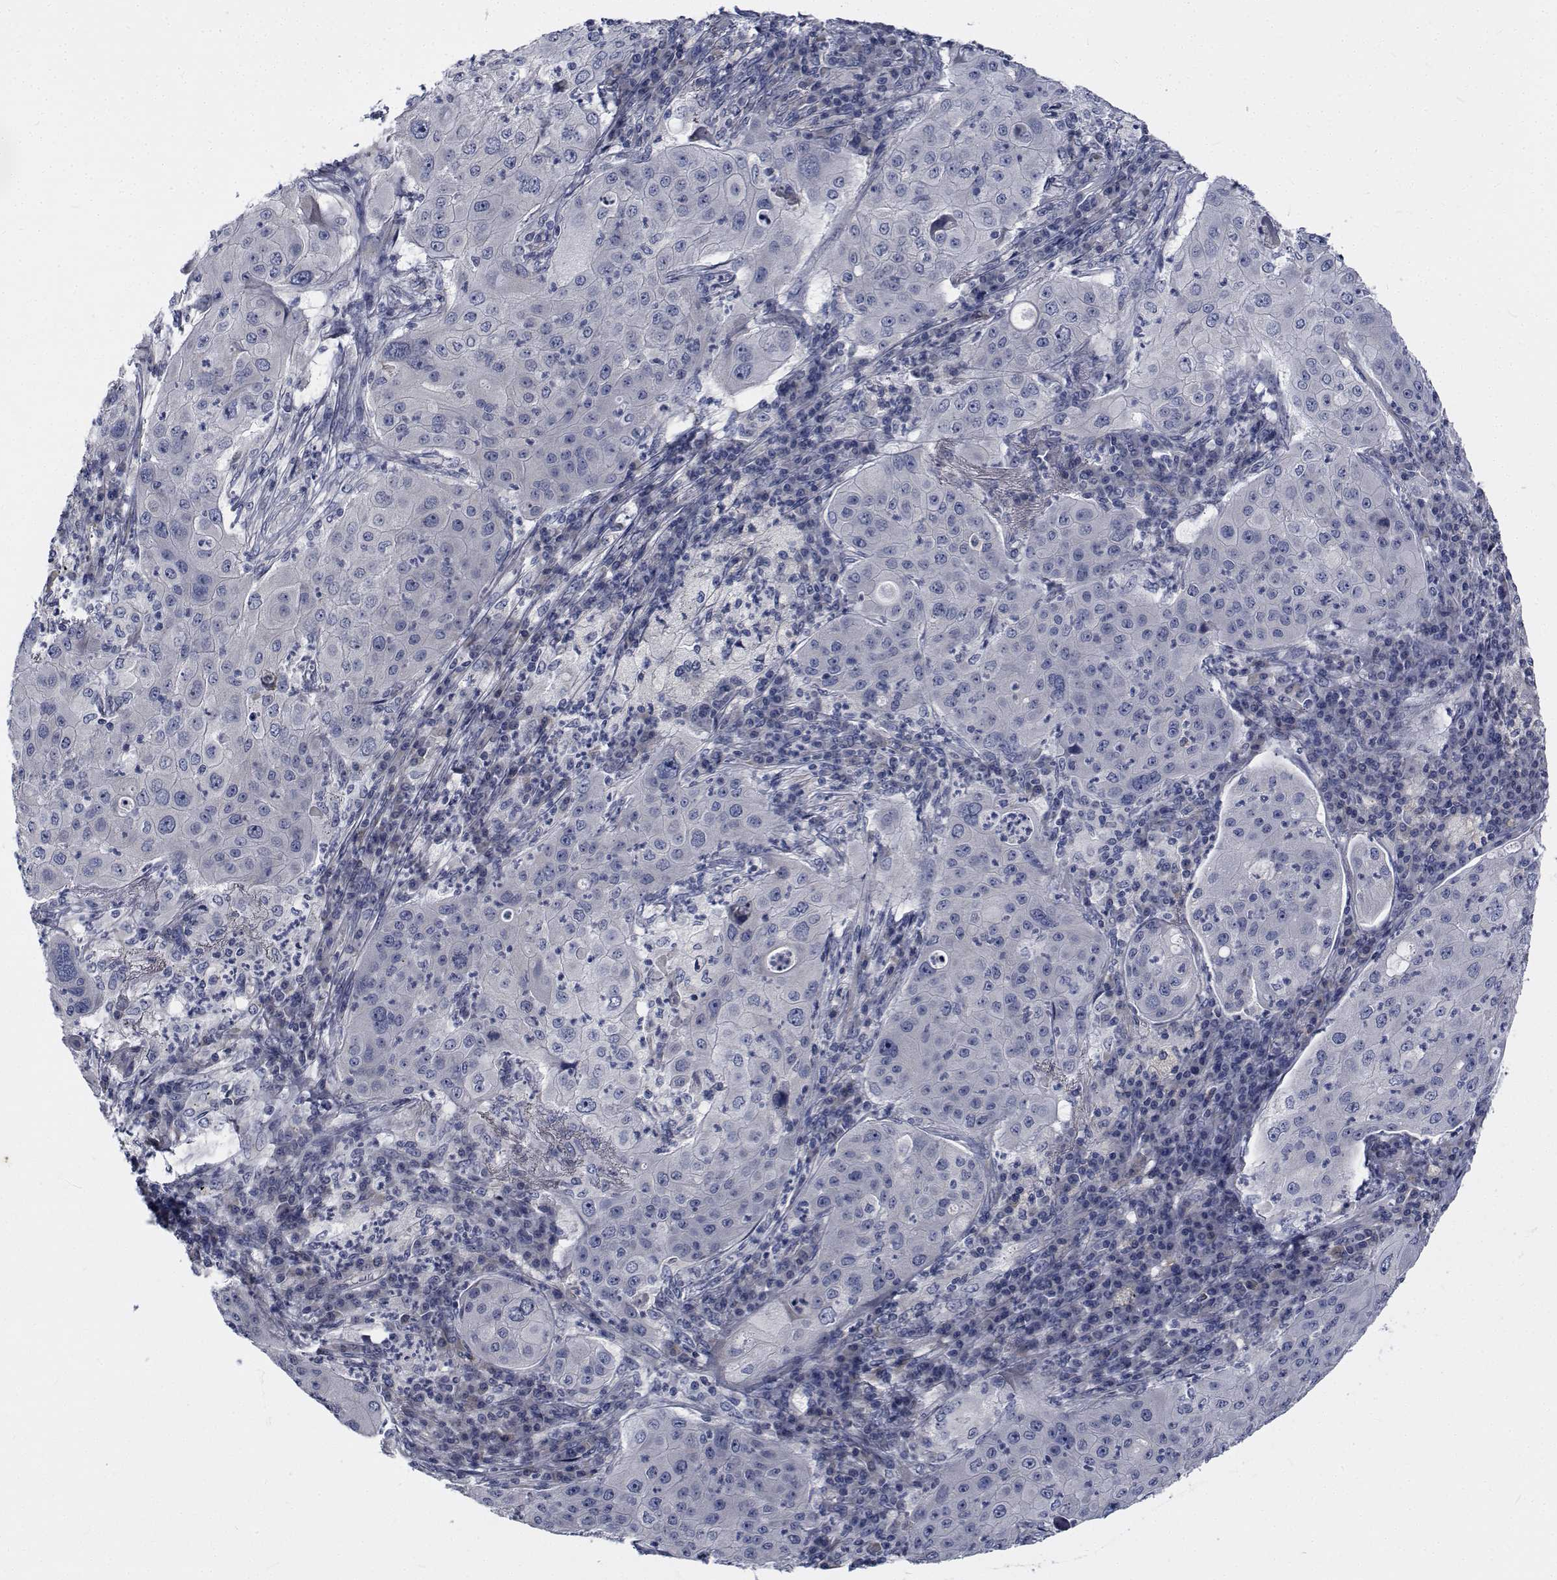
{"staining": {"intensity": "negative", "quantity": "none", "location": "none"}, "tissue": "lung cancer", "cell_type": "Tumor cells", "image_type": "cancer", "snomed": [{"axis": "morphology", "description": "Squamous cell carcinoma, NOS"}, {"axis": "topography", "description": "Lung"}], "caption": "High magnification brightfield microscopy of squamous cell carcinoma (lung) stained with DAB (3,3'-diaminobenzidine) (brown) and counterstained with hematoxylin (blue): tumor cells show no significant staining. (Brightfield microscopy of DAB (3,3'-diaminobenzidine) immunohistochemistry (IHC) at high magnification).", "gene": "TTBK1", "patient": {"sex": "female", "age": 59}}